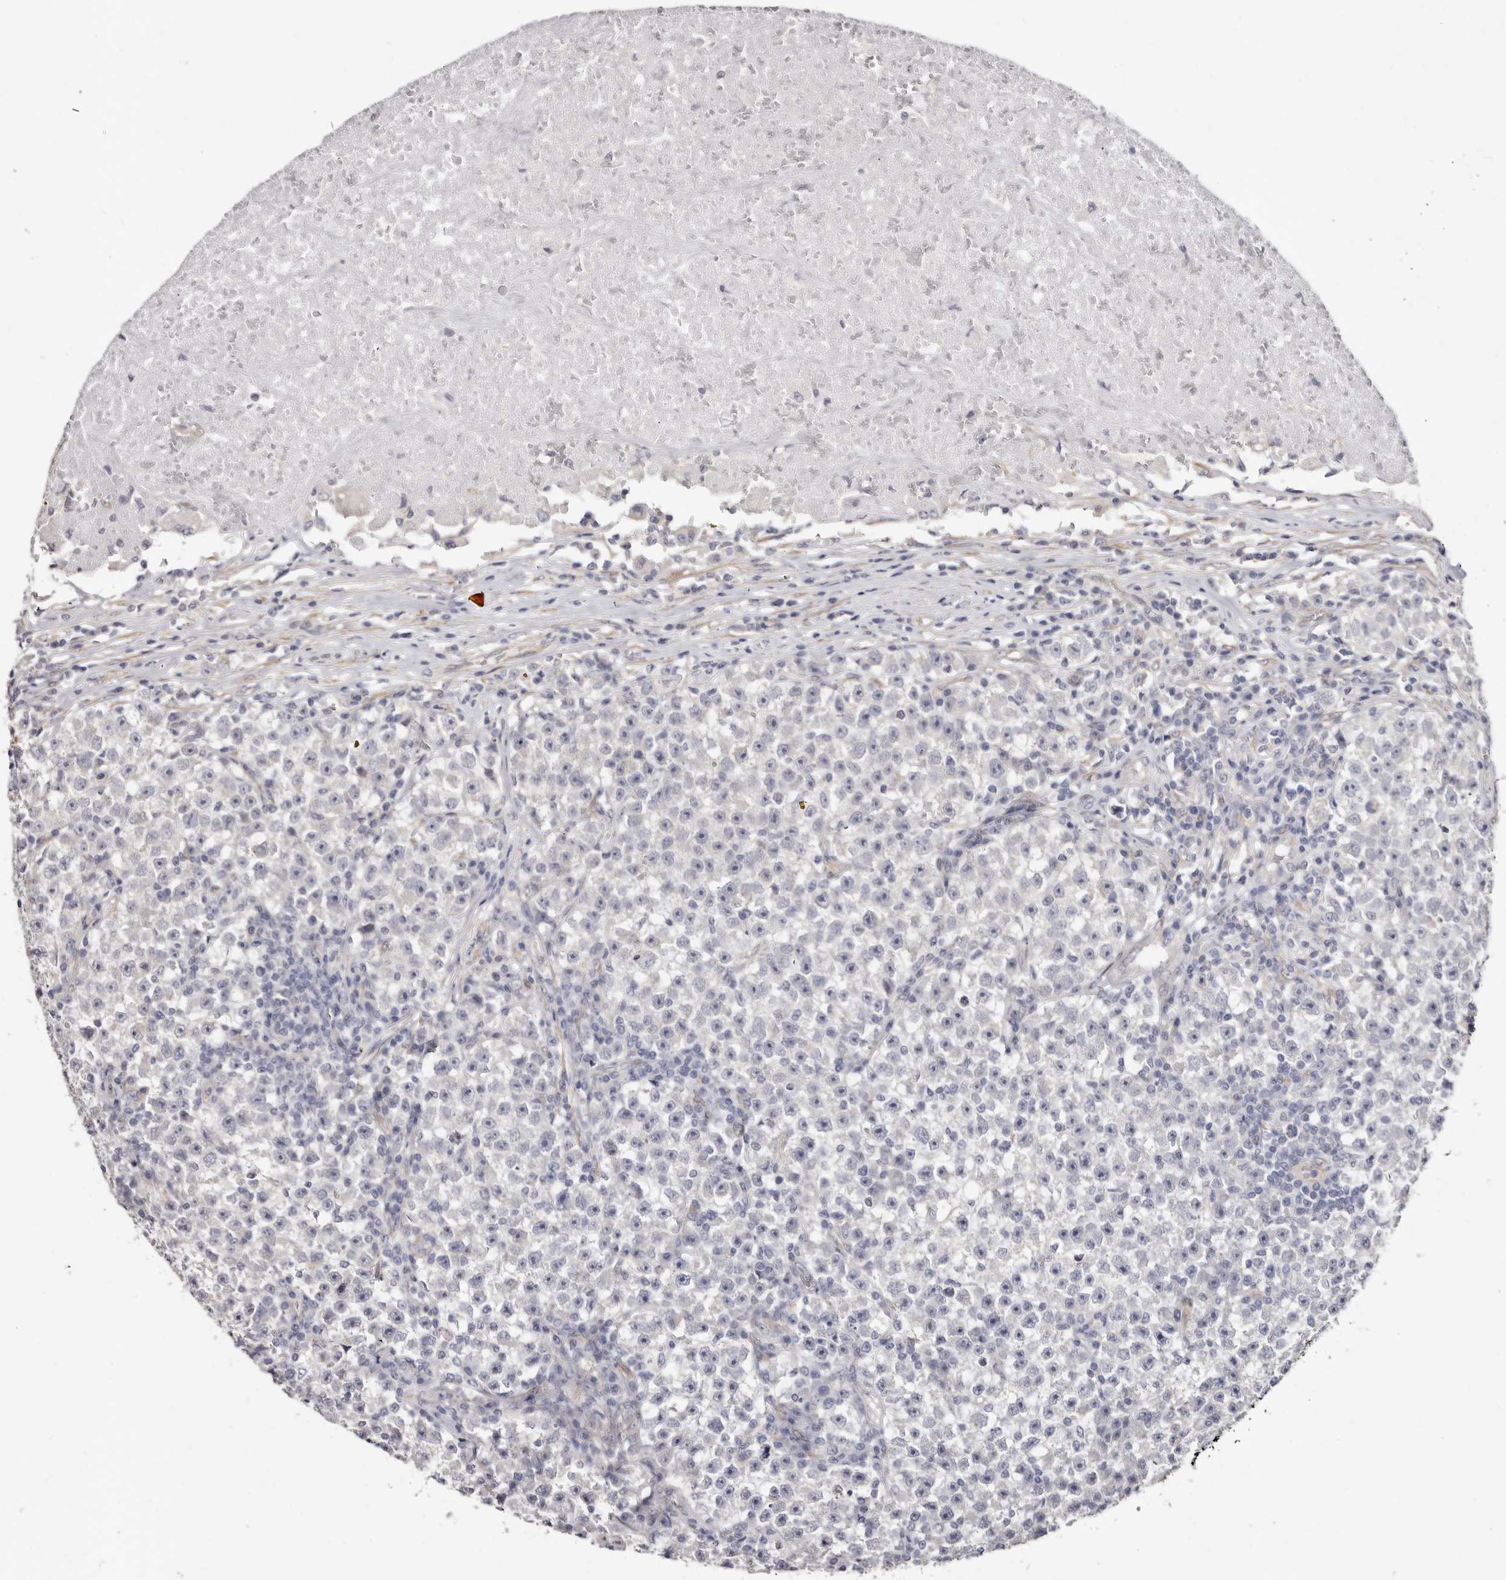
{"staining": {"intensity": "negative", "quantity": "none", "location": "none"}, "tissue": "testis cancer", "cell_type": "Tumor cells", "image_type": "cancer", "snomed": [{"axis": "morphology", "description": "Seminoma, NOS"}, {"axis": "topography", "description": "Testis"}], "caption": "Testis cancer (seminoma) was stained to show a protein in brown. There is no significant positivity in tumor cells. Brightfield microscopy of immunohistochemistry (IHC) stained with DAB (brown) and hematoxylin (blue), captured at high magnification.", "gene": "KHDRBS2", "patient": {"sex": "male", "age": 22}}